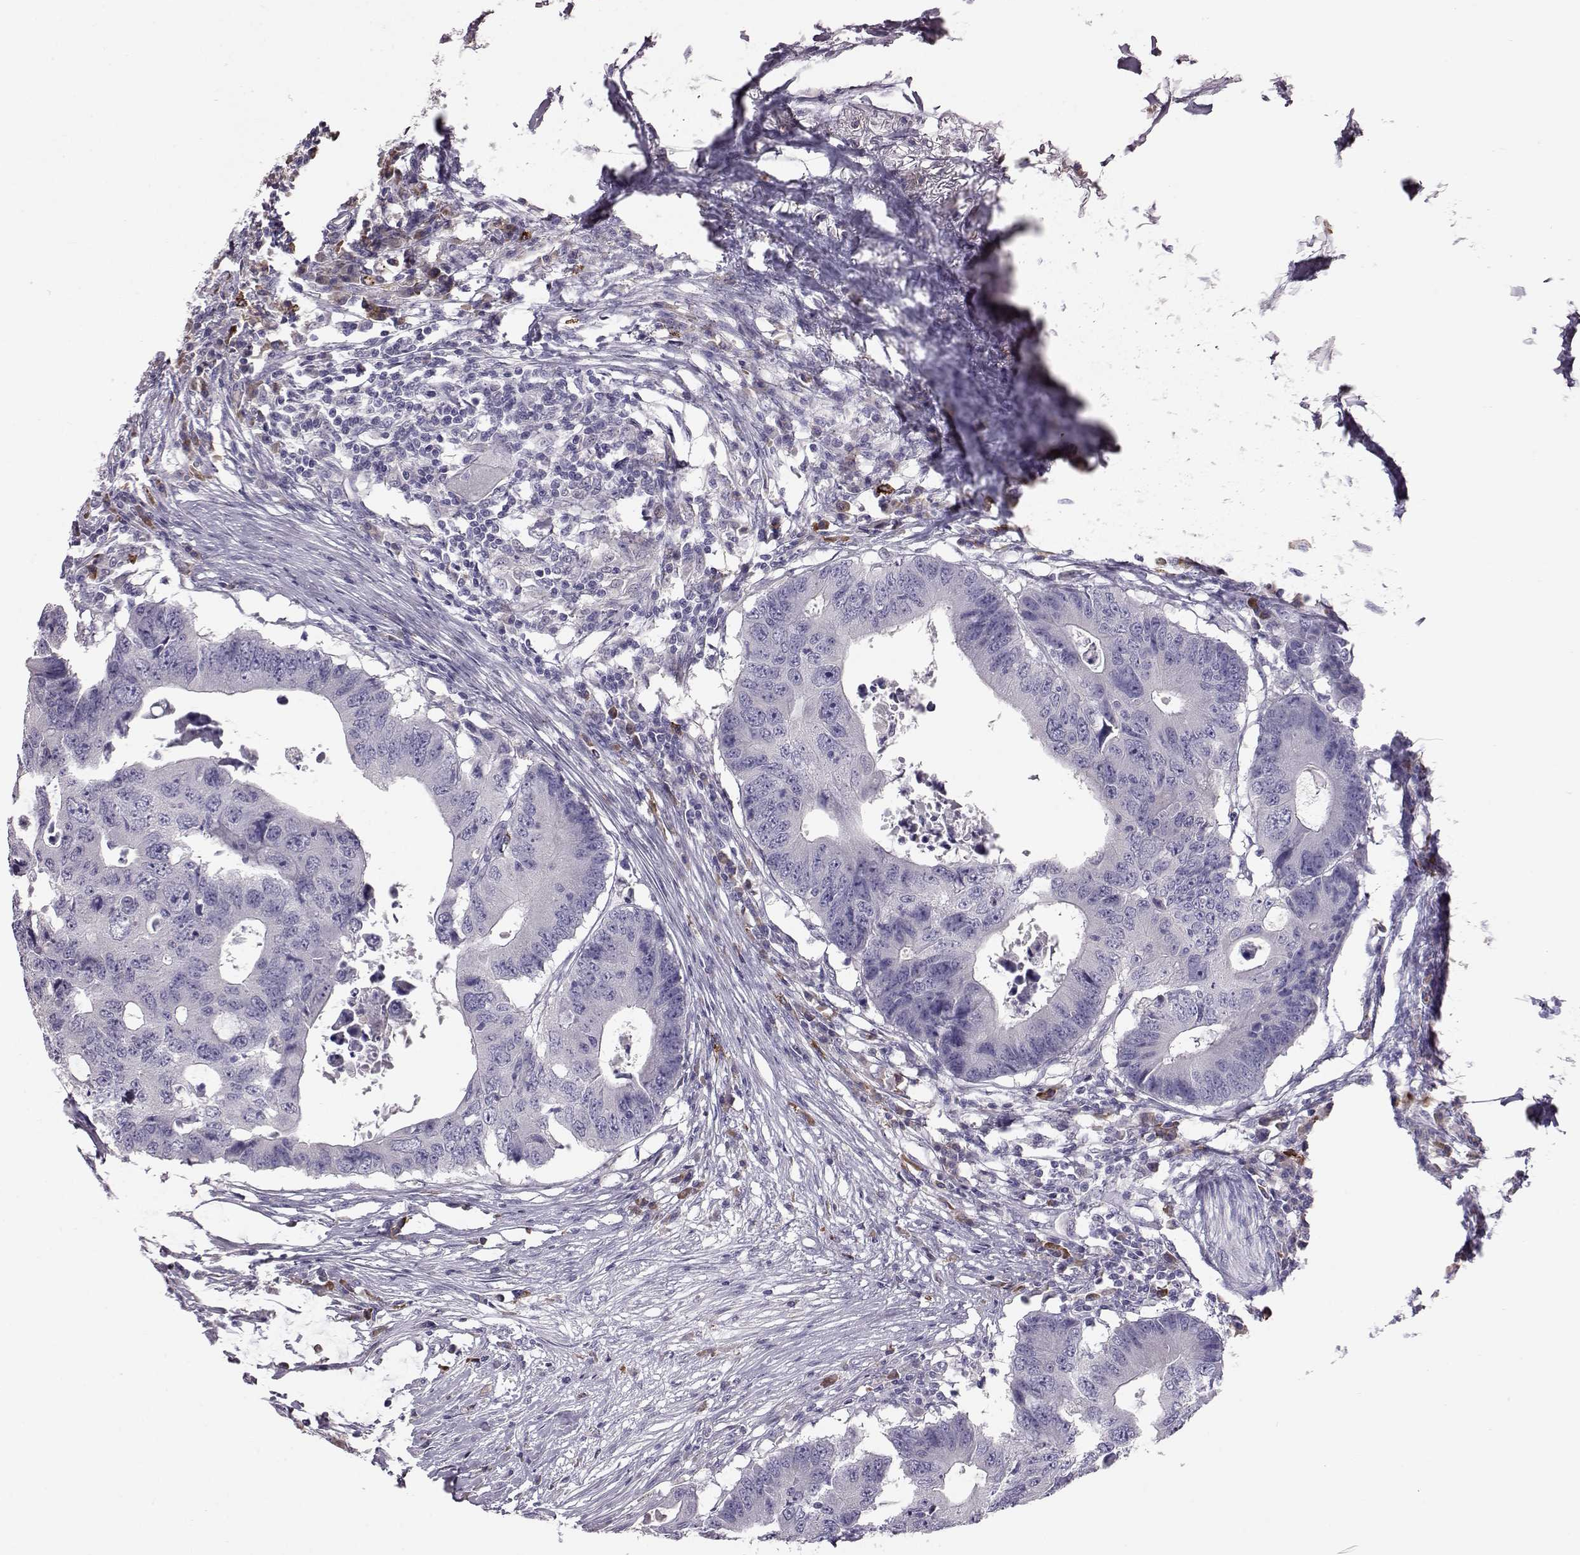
{"staining": {"intensity": "negative", "quantity": "none", "location": "none"}, "tissue": "colorectal cancer", "cell_type": "Tumor cells", "image_type": "cancer", "snomed": [{"axis": "morphology", "description": "Adenocarcinoma, NOS"}, {"axis": "topography", "description": "Colon"}], "caption": "This is an IHC image of human colorectal cancer. There is no expression in tumor cells.", "gene": "ADGRG5", "patient": {"sex": "male", "age": 71}}